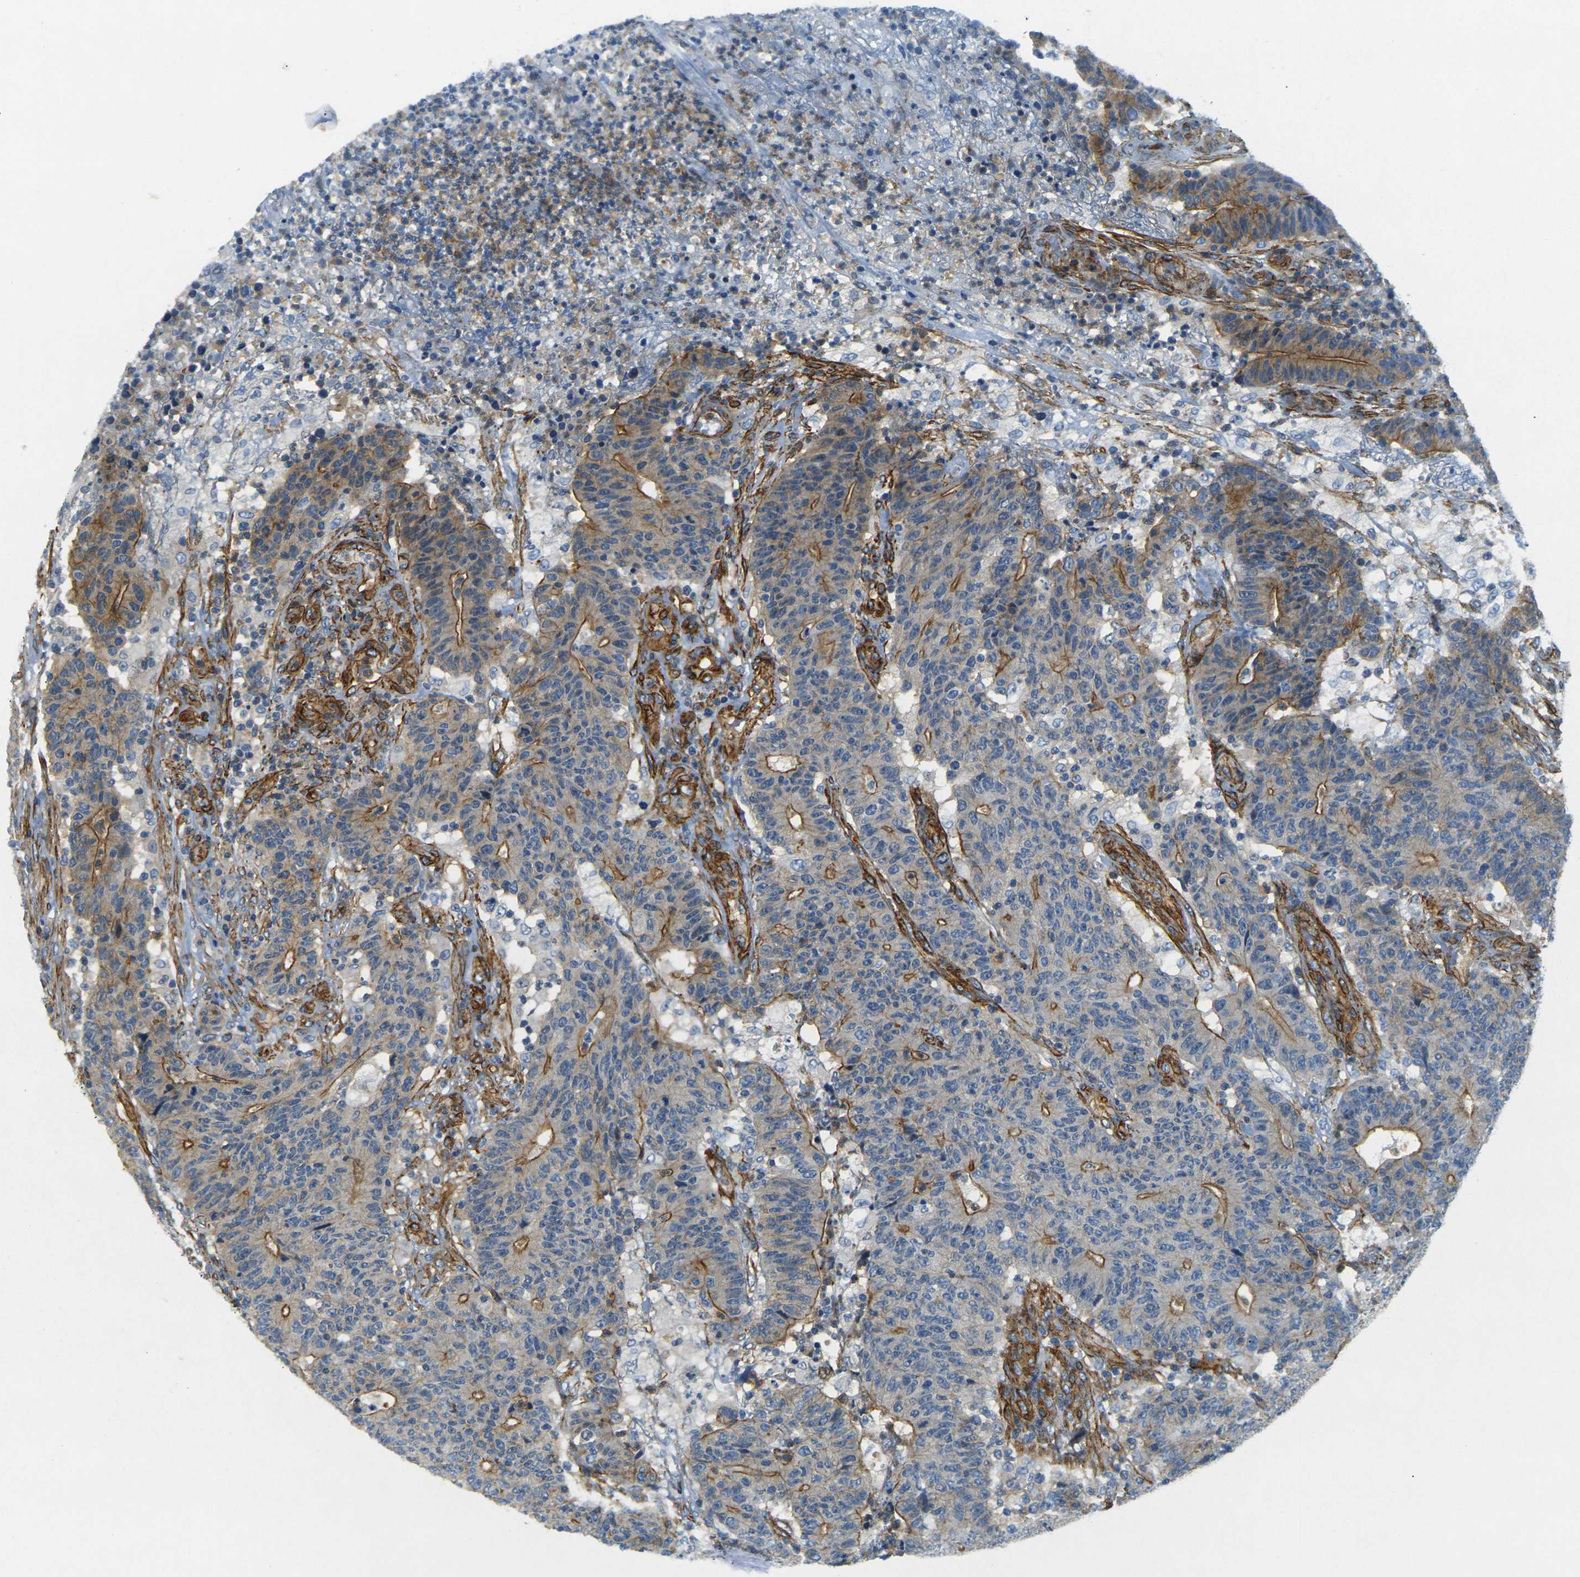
{"staining": {"intensity": "moderate", "quantity": "25%-75%", "location": "cytoplasmic/membranous"}, "tissue": "colorectal cancer", "cell_type": "Tumor cells", "image_type": "cancer", "snomed": [{"axis": "morphology", "description": "Normal tissue, NOS"}, {"axis": "morphology", "description": "Adenocarcinoma, NOS"}, {"axis": "topography", "description": "Colon"}], "caption": "There is medium levels of moderate cytoplasmic/membranous staining in tumor cells of colorectal cancer, as demonstrated by immunohistochemical staining (brown color).", "gene": "EPHA7", "patient": {"sex": "female", "age": 75}}